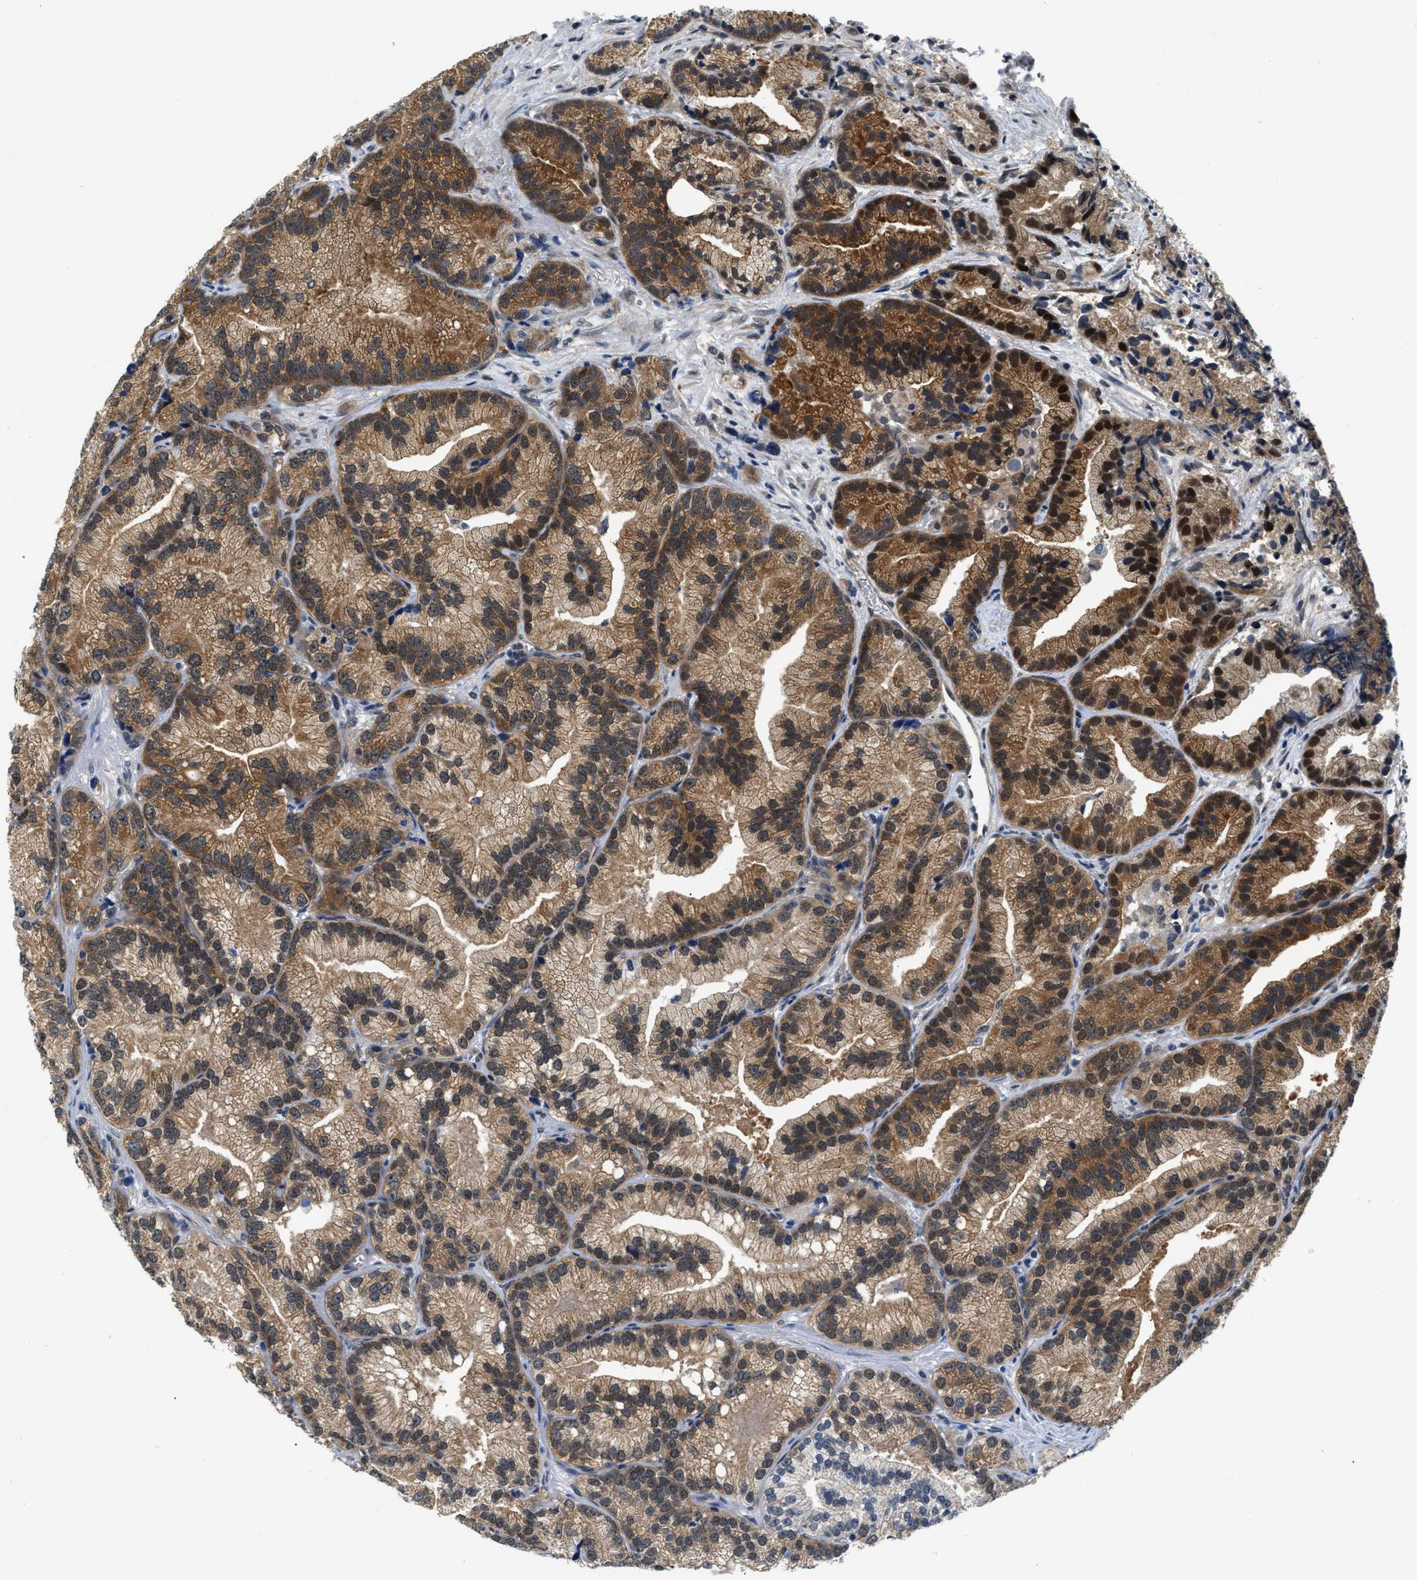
{"staining": {"intensity": "moderate", "quantity": ">75%", "location": "cytoplasmic/membranous,nuclear"}, "tissue": "prostate cancer", "cell_type": "Tumor cells", "image_type": "cancer", "snomed": [{"axis": "morphology", "description": "Adenocarcinoma, Low grade"}, {"axis": "topography", "description": "Prostate"}], "caption": "A medium amount of moderate cytoplasmic/membranous and nuclear expression is identified in approximately >75% of tumor cells in prostate adenocarcinoma (low-grade) tissue.", "gene": "SMAD4", "patient": {"sex": "male", "age": 89}}